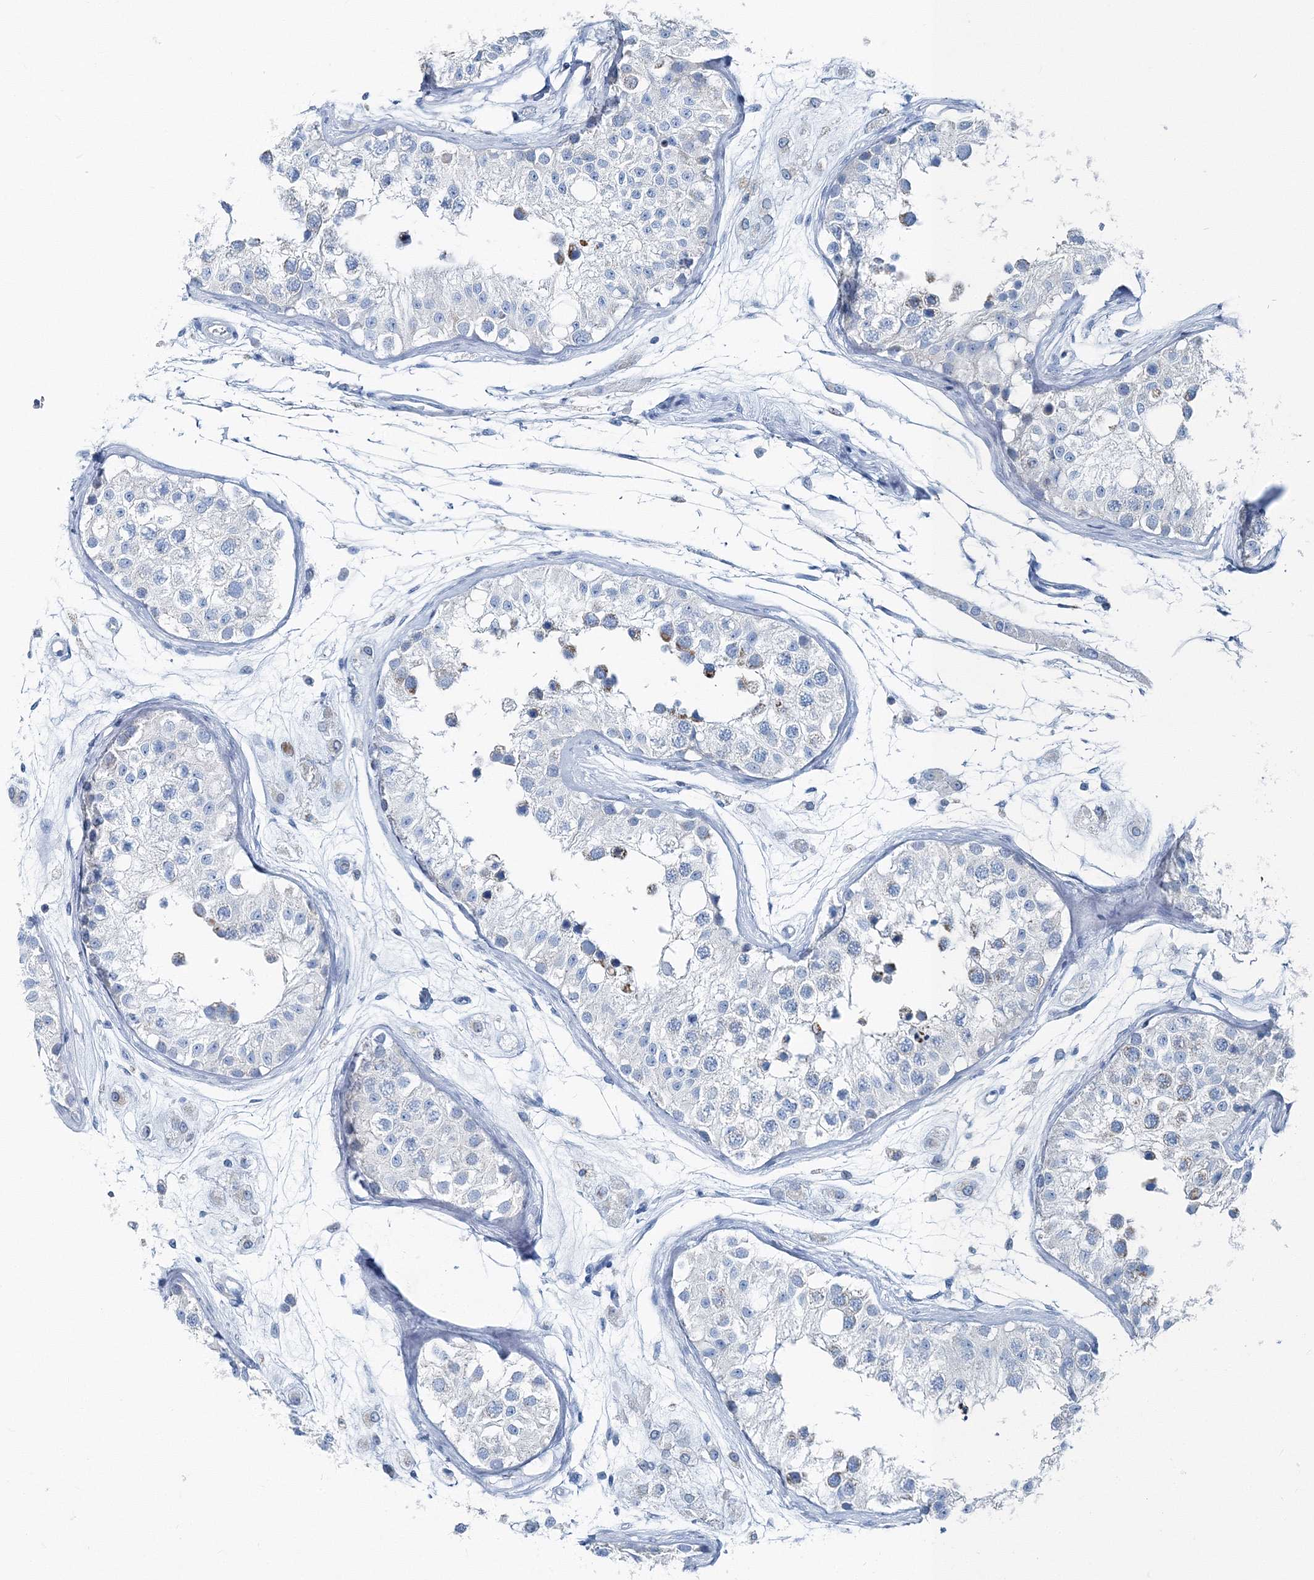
{"staining": {"intensity": "moderate", "quantity": "<25%", "location": "cytoplasmic/membranous"}, "tissue": "testis", "cell_type": "Cells in seminiferous ducts", "image_type": "normal", "snomed": [{"axis": "morphology", "description": "Normal tissue, NOS"}, {"axis": "morphology", "description": "Adenocarcinoma, metastatic, NOS"}, {"axis": "topography", "description": "Testis"}], "caption": "A histopathology image of testis stained for a protein demonstrates moderate cytoplasmic/membranous brown staining in cells in seminiferous ducts. The staining was performed using DAB, with brown indicating positive protein expression. Nuclei are stained blue with hematoxylin.", "gene": "GABARAPL2", "patient": {"sex": "male", "age": 26}}